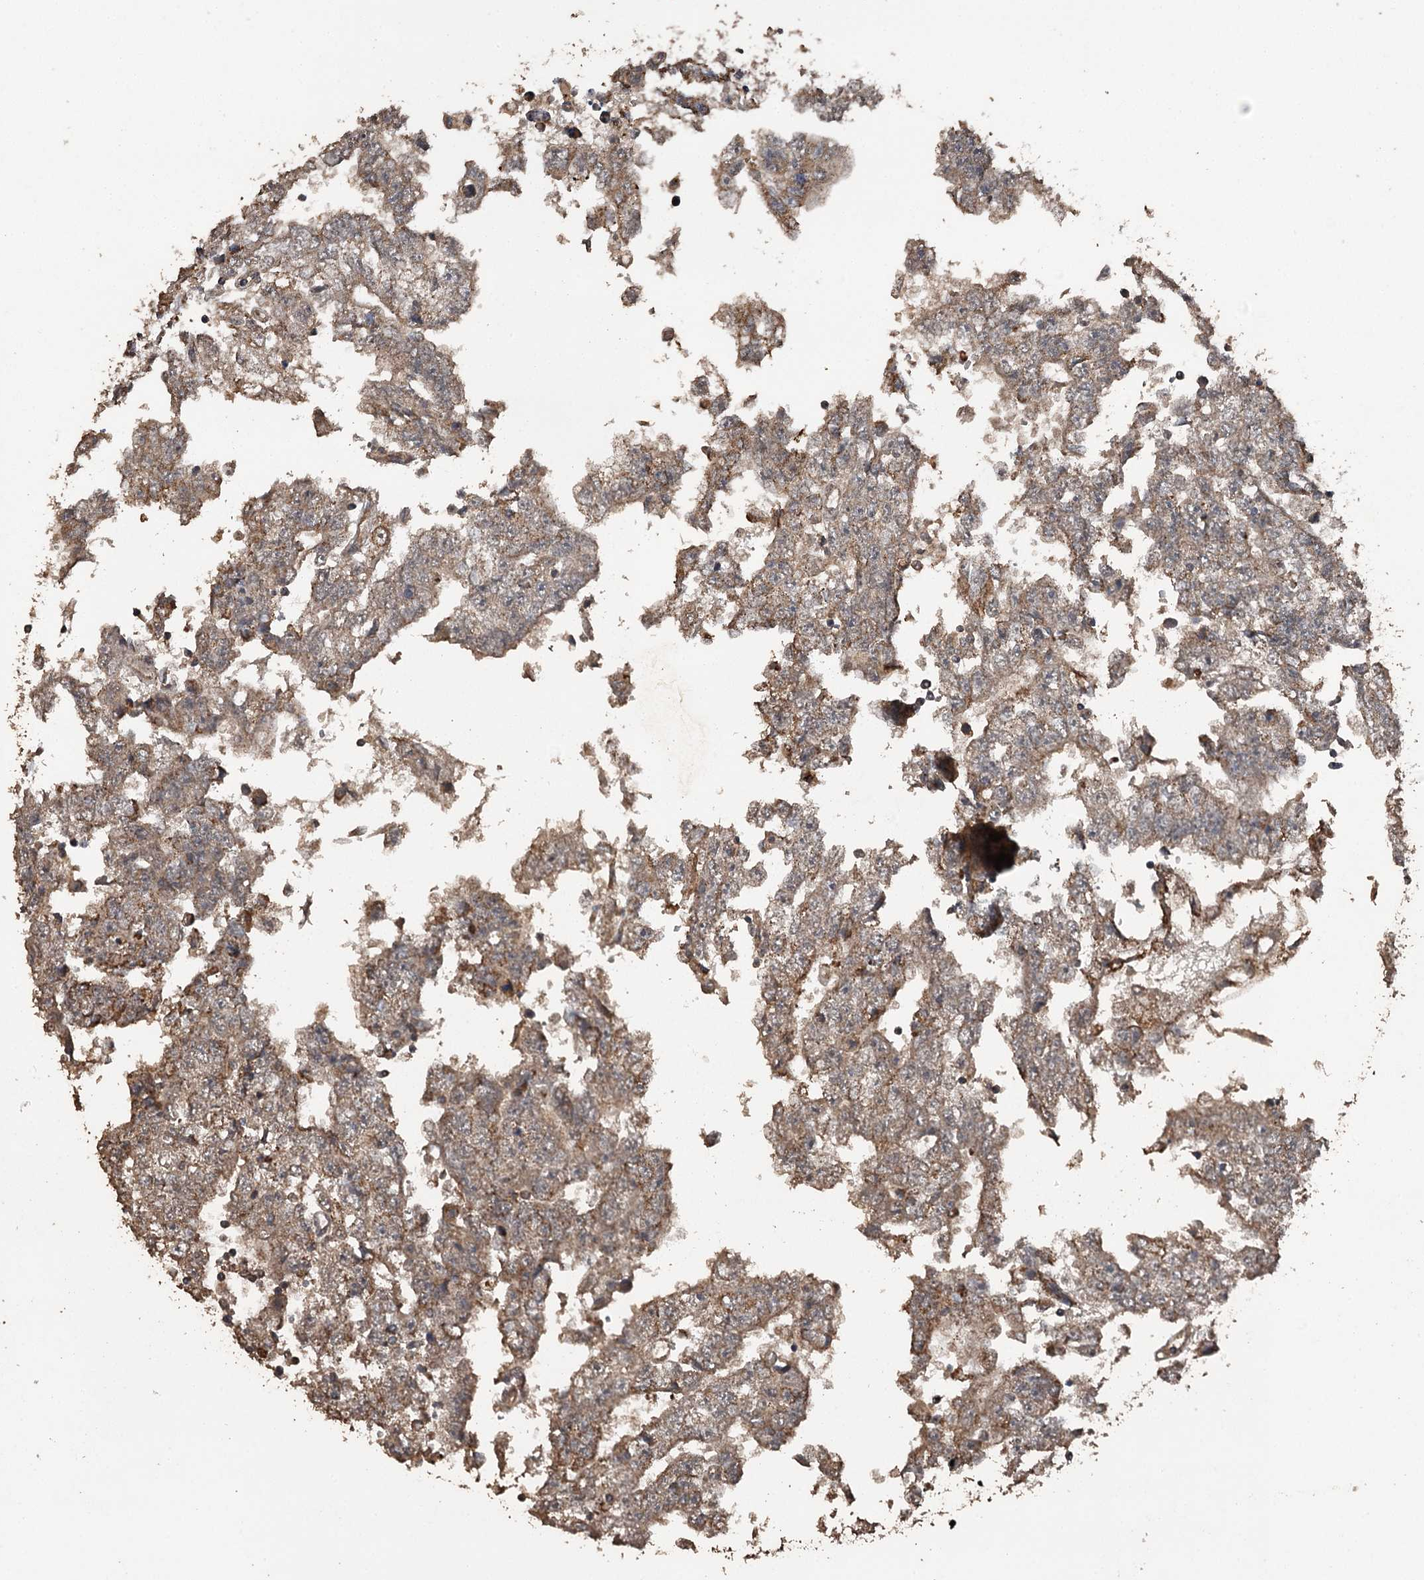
{"staining": {"intensity": "moderate", "quantity": ">75%", "location": "cytoplasmic/membranous"}, "tissue": "testis cancer", "cell_type": "Tumor cells", "image_type": "cancer", "snomed": [{"axis": "morphology", "description": "Carcinoma, Embryonal, NOS"}, {"axis": "topography", "description": "Testis"}], "caption": "The image demonstrates a brown stain indicating the presence of a protein in the cytoplasmic/membranous of tumor cells in testis cancer (embryonal carcinoma).", "gene": "WIPI1", "patient": {"sex": "male", "age": 25}}